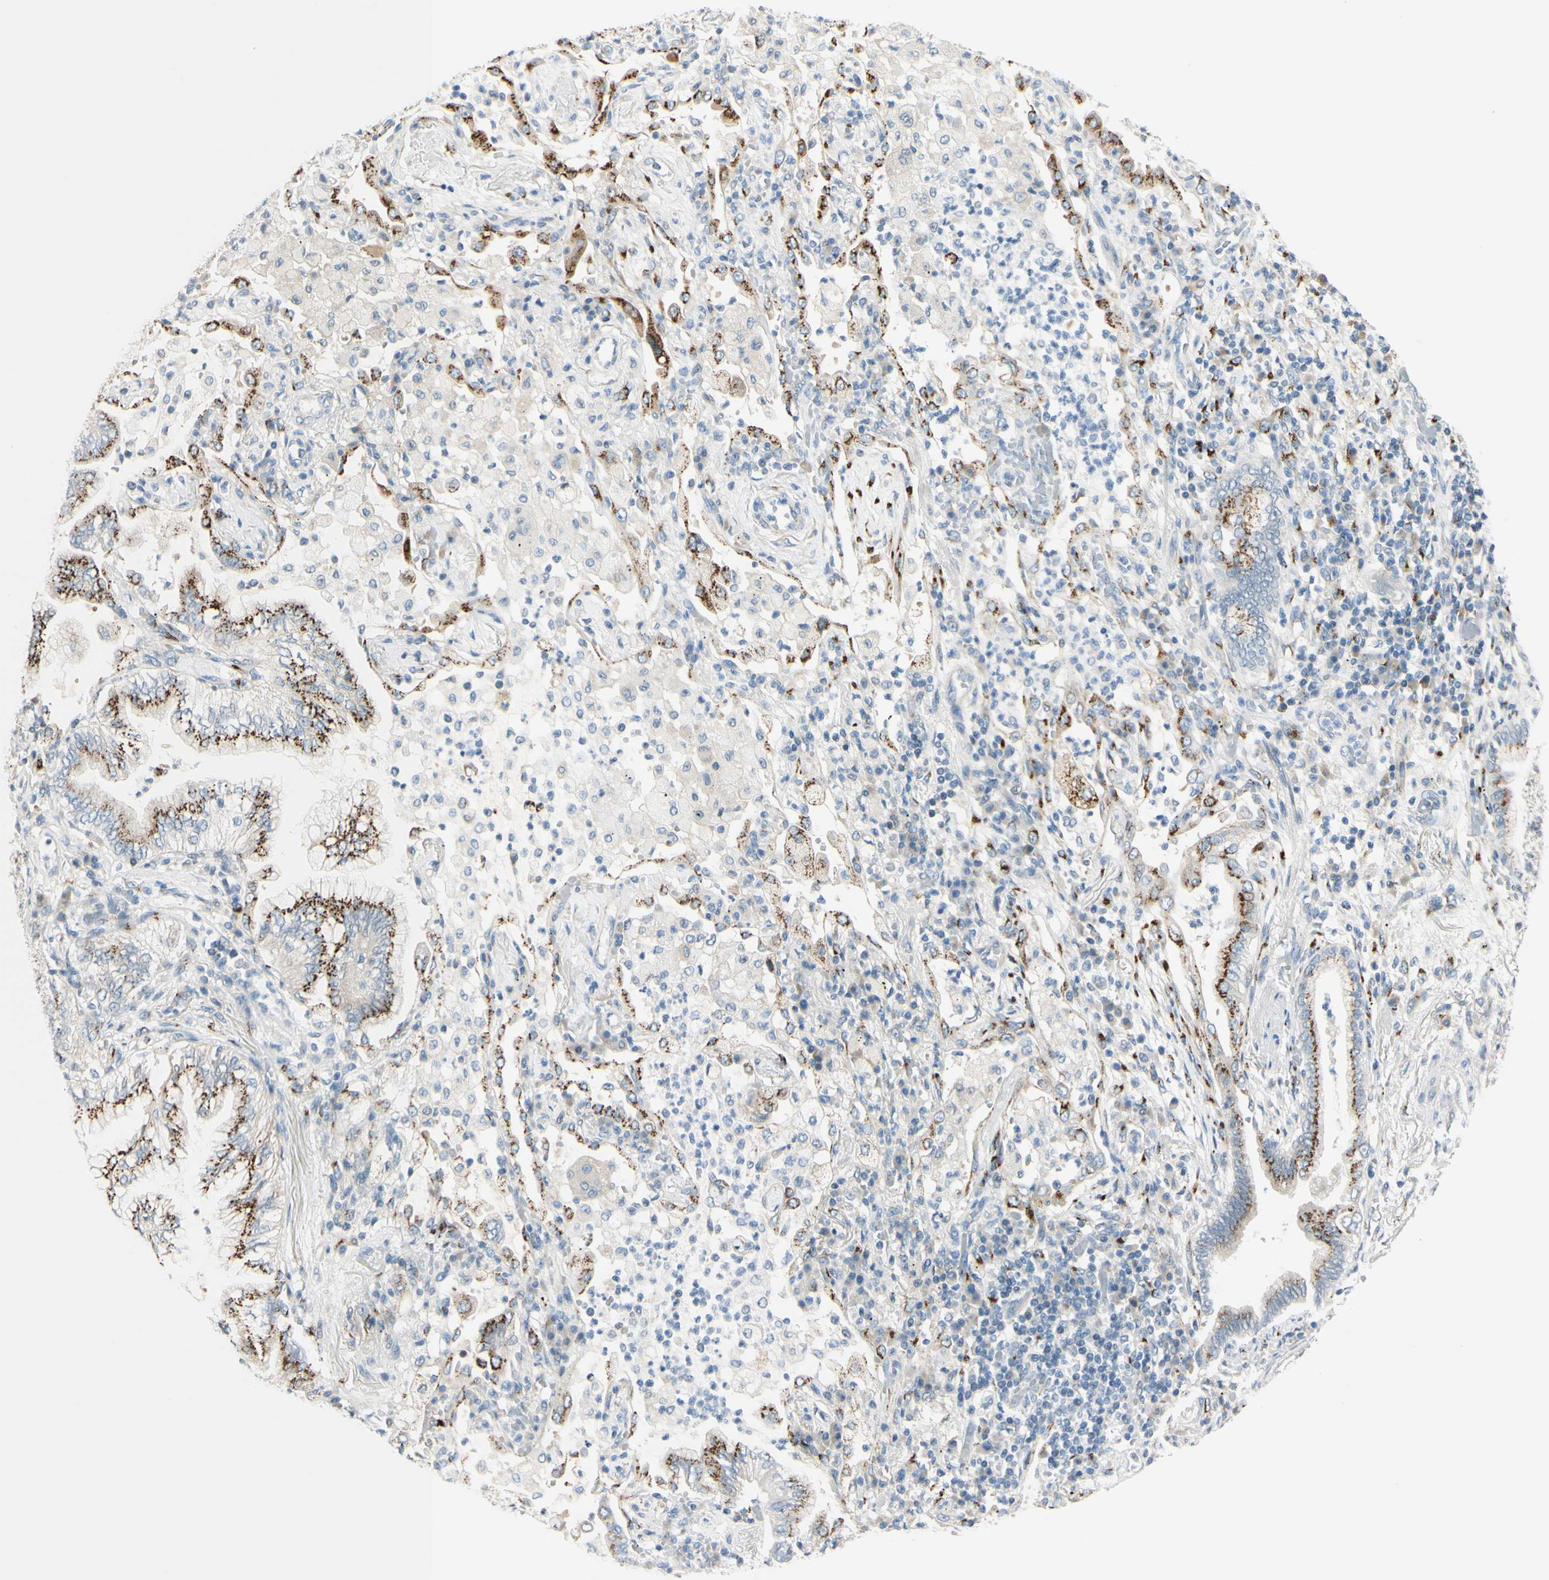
{"staining": {"intensity": "strong", "quantity": ">75%", "location": "cytoplasmic/membranous"}, "tissue": "lung cancer", "cell_type": "Tumor cells", "image_type": "cancer", "snomed": [{"axis": "morphology", "description": "Normal tissue, NOS"}, {"axis": "morphology", "description": "Adenocarcinoma, NOS"}, {"axis": "topography", "description": "Bronchus"}, {"axis": "topography", "description": "Lung"}], "caption": "Immunohistochemistry (IHC) histopathology image of human lung cancer stained for a protein (brown), which exhibits high levels of strong cytoplasmic/membranous positivity in approximately >75% of tumor cells.", "gene": "GALNT5", "patient": {"sex": "female", "age": 70}}